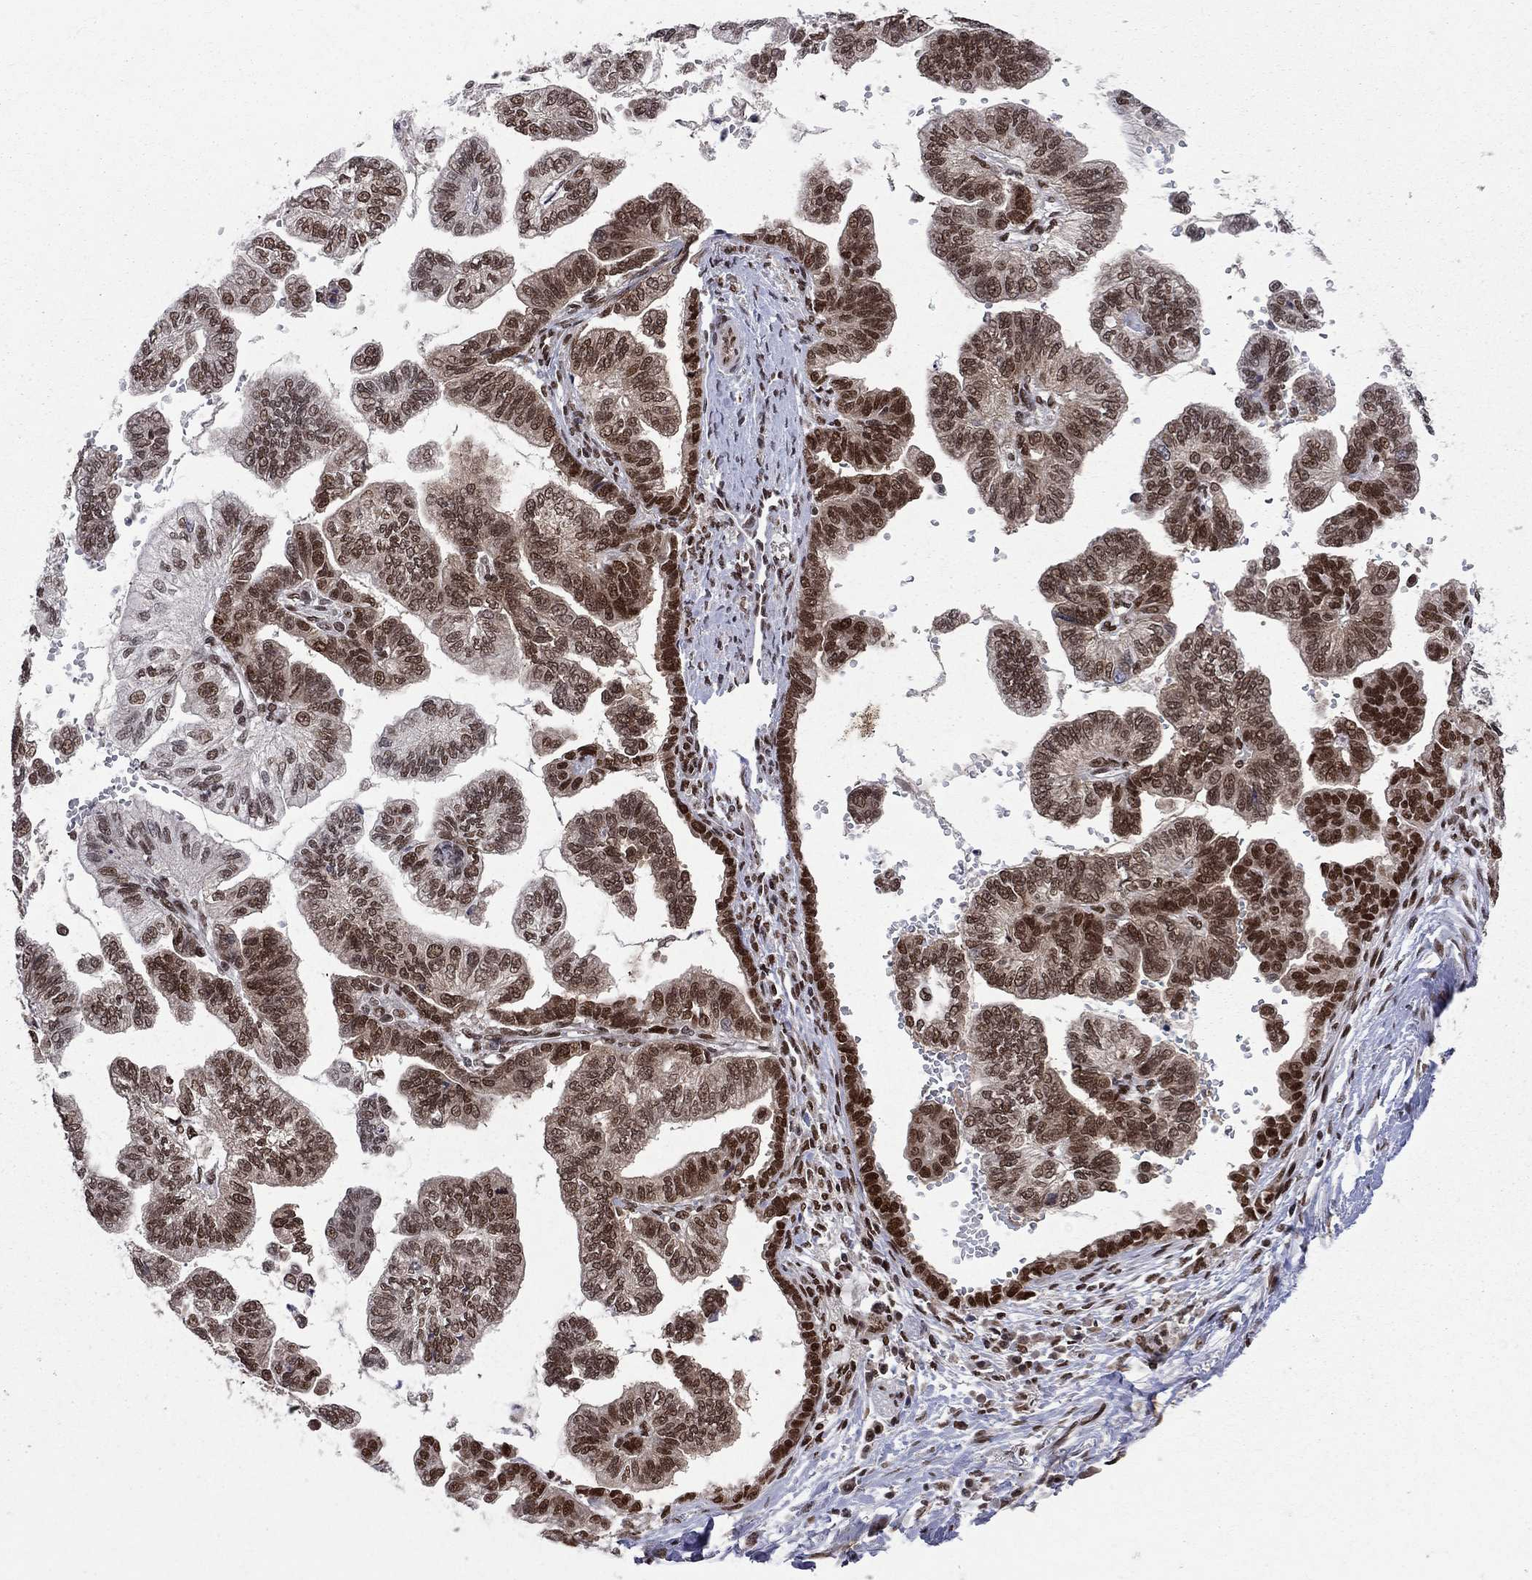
{"staining": {"intensity": "strong", "quantity": "25%-75%", "location": "nuclear"}, "tissue": "stomach cancer", "cell_type": "Tumor cells", "image_type": "cancer", "snomed": [{"axis": "morphology", "description": "Adenocarcinoma, NOS"}, {"axis": "topography", "description": "Stomach"}], "caption": "Stomach cancer (adenocarcinoma) stained with IHC exhibits strong nuclear staining in approximately 25%-75% of tumor cells.", "gene": "SAP30L", "patient": {"sex": "male", "age": 83}}